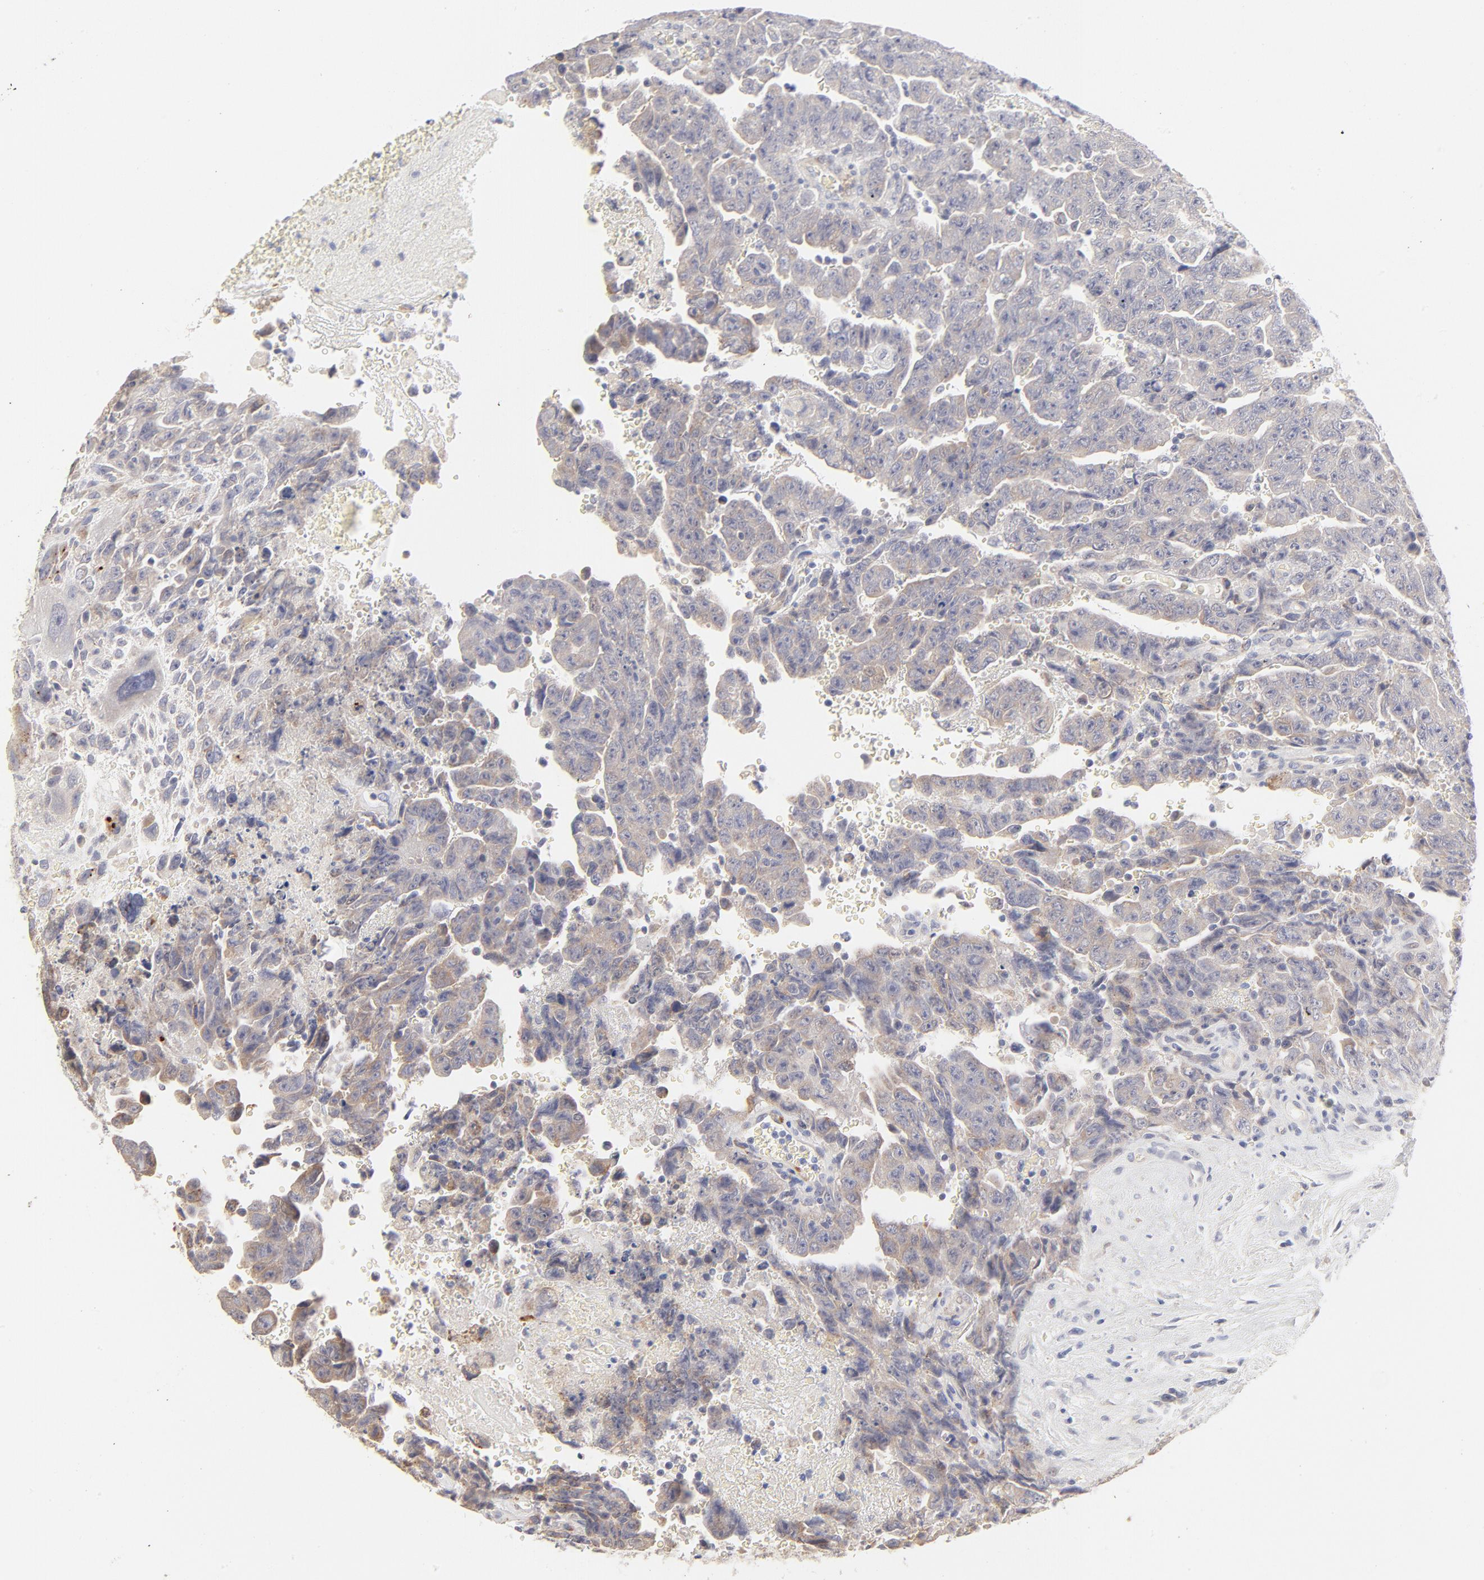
{"staining": {"intensity": "weak", "quantity": "25%-75%", "location": "cytoplasmic/membranous"}, "tissue": "testis cancer", "cell_type": "Tumor cells", "image_type": "cancer", "snomed": [{"axis": "morphology", "description": "Carcinoma, Embryonal, NOS"}, {"axis": "topography", "description": "Testis"}], "caption": "A photomicrograph of human testis cancer stained for a protein shows weak cytoplasmic/membranous brown staining in tumor cells. Immunohistochemistry (ihc) stains the protein in brown and the nuclei are stained blue.", "gene": "NKX2-2", "patient": {"sex": "male", "age": 28}}